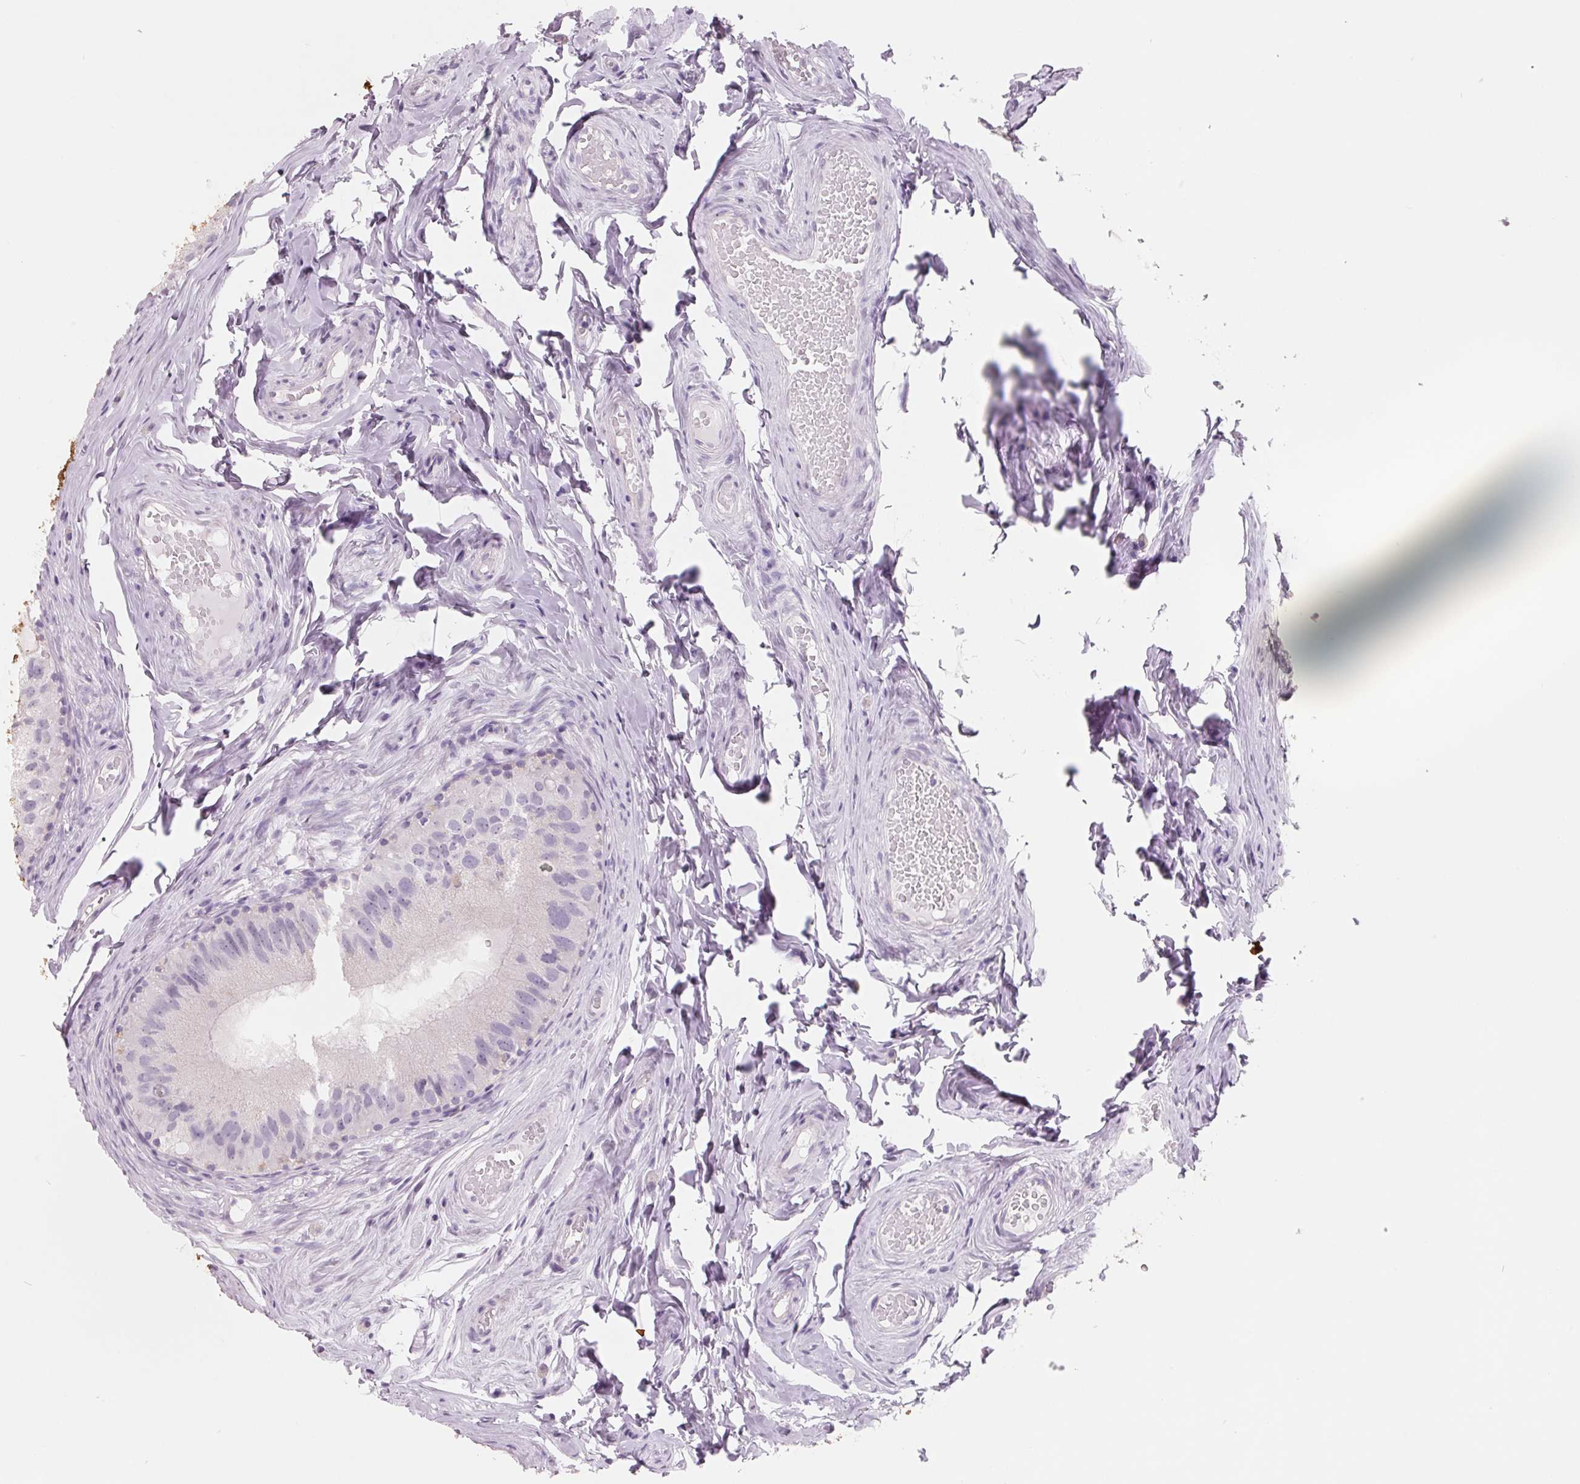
{"staining": {"intensity": "negative", "quantity": "none", "location": "none"}, "tissue": "epididymis", "cell_type": "Glandular cells", "image_type": "normal", "snomed": [{"axis": "morphology", "description": "Normal tissue, NOS"}, {"axis": "topography", "description": "Epididymis"}], "caption": "Glandular cells show no significant protein positivity in normal epididymis. Nuclei are stained in blue.", "gene": "FTCD", "patient": {"sex": "male", "age": 45}}